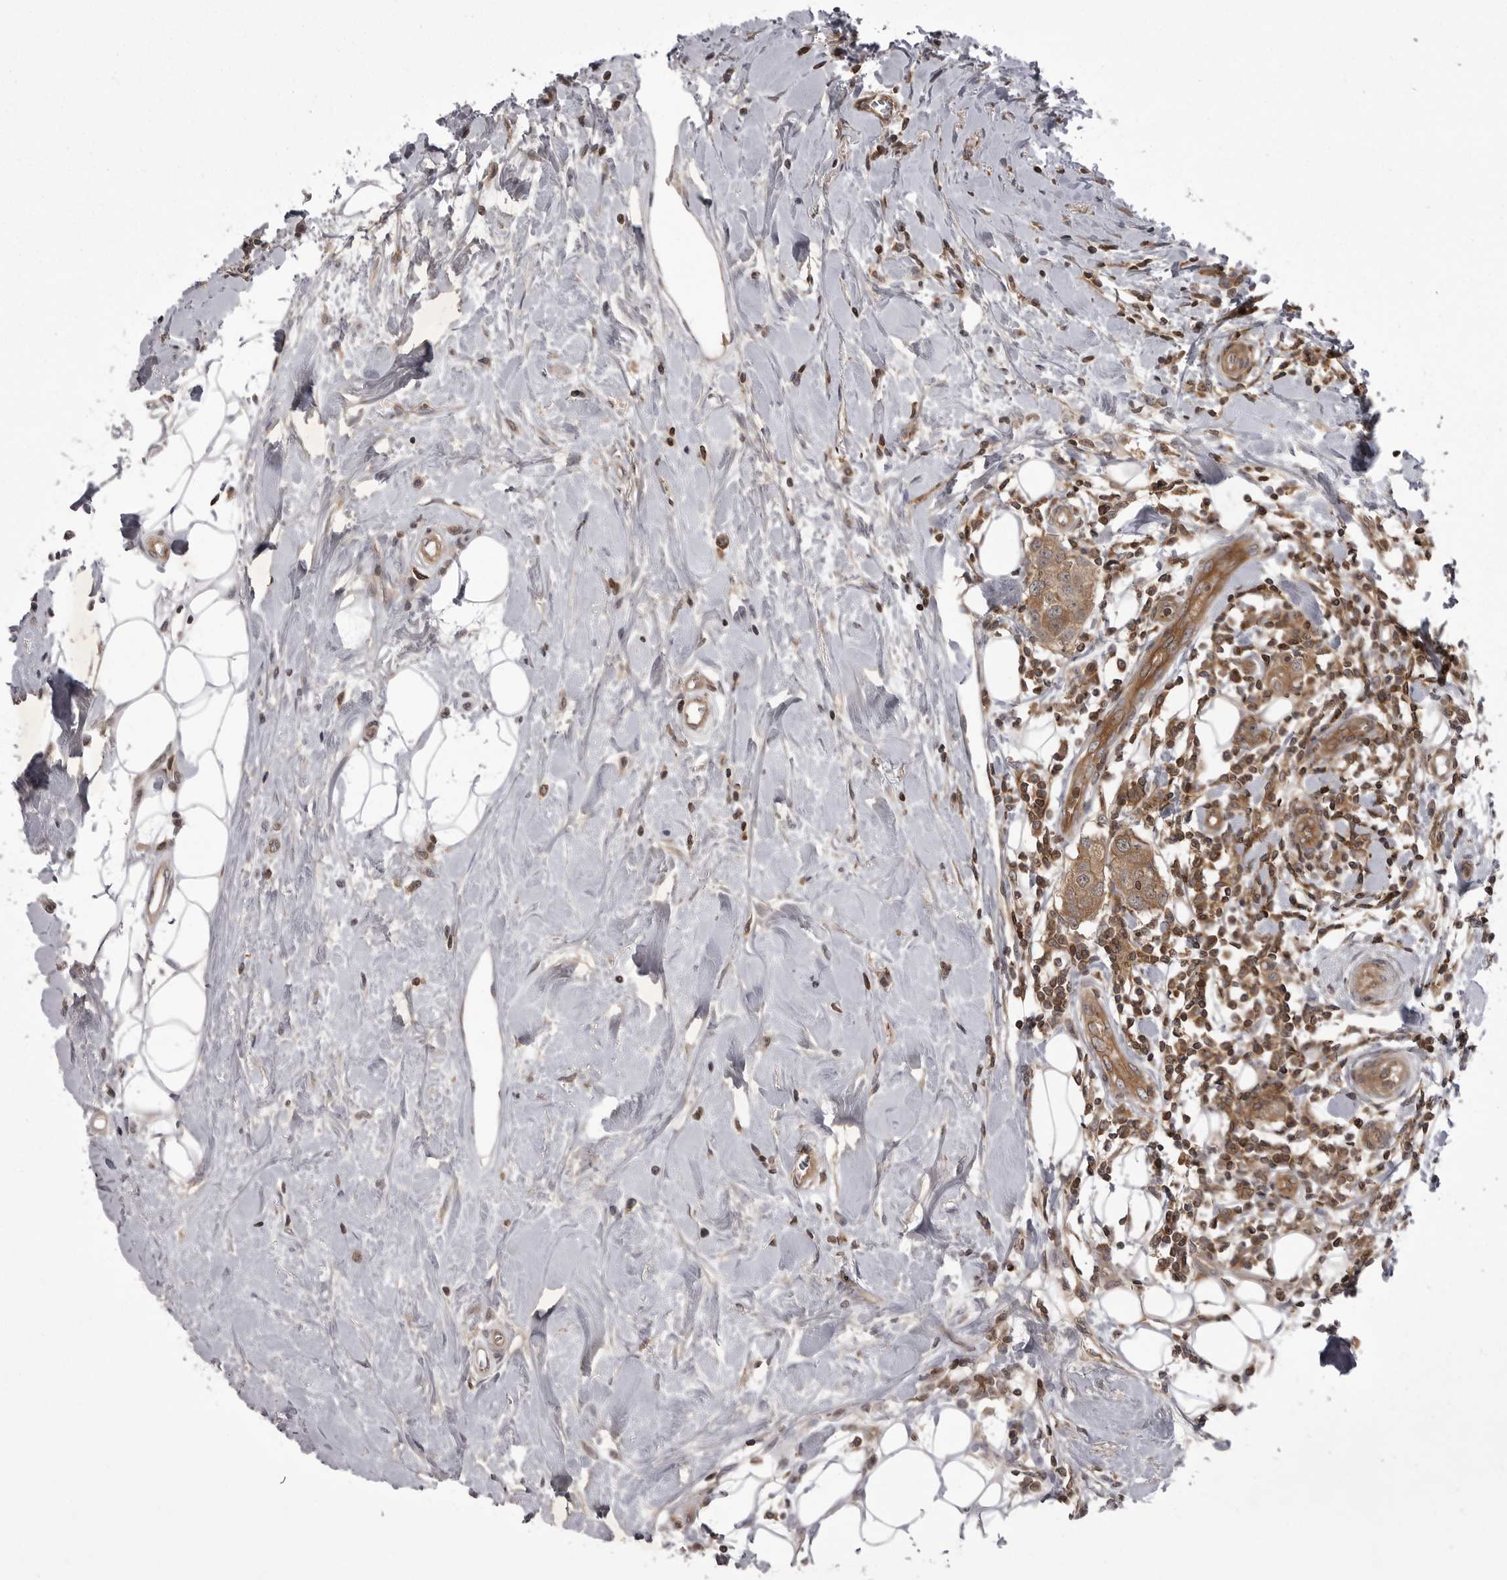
{"staining": {"intensity": "moderate", "quantity": ">75%", "location": "cytoplasmic/membranous"}, "tissue": "breast cancer", "cell_type": "Tumor cells", "image_type": "cancer", "snomed": [{"axis": "morphology", "description": "Duct carcinoma"}, {"axis": "topography", "description": "Breast"}], "caption": "Moderate cytoplasmic/membranous protein staining is present in about >75% of tumor cells in infiltrating ductal carcinoma (breast).", "gene": "STK24", "patient": {"sex": "female", "age": 27}}